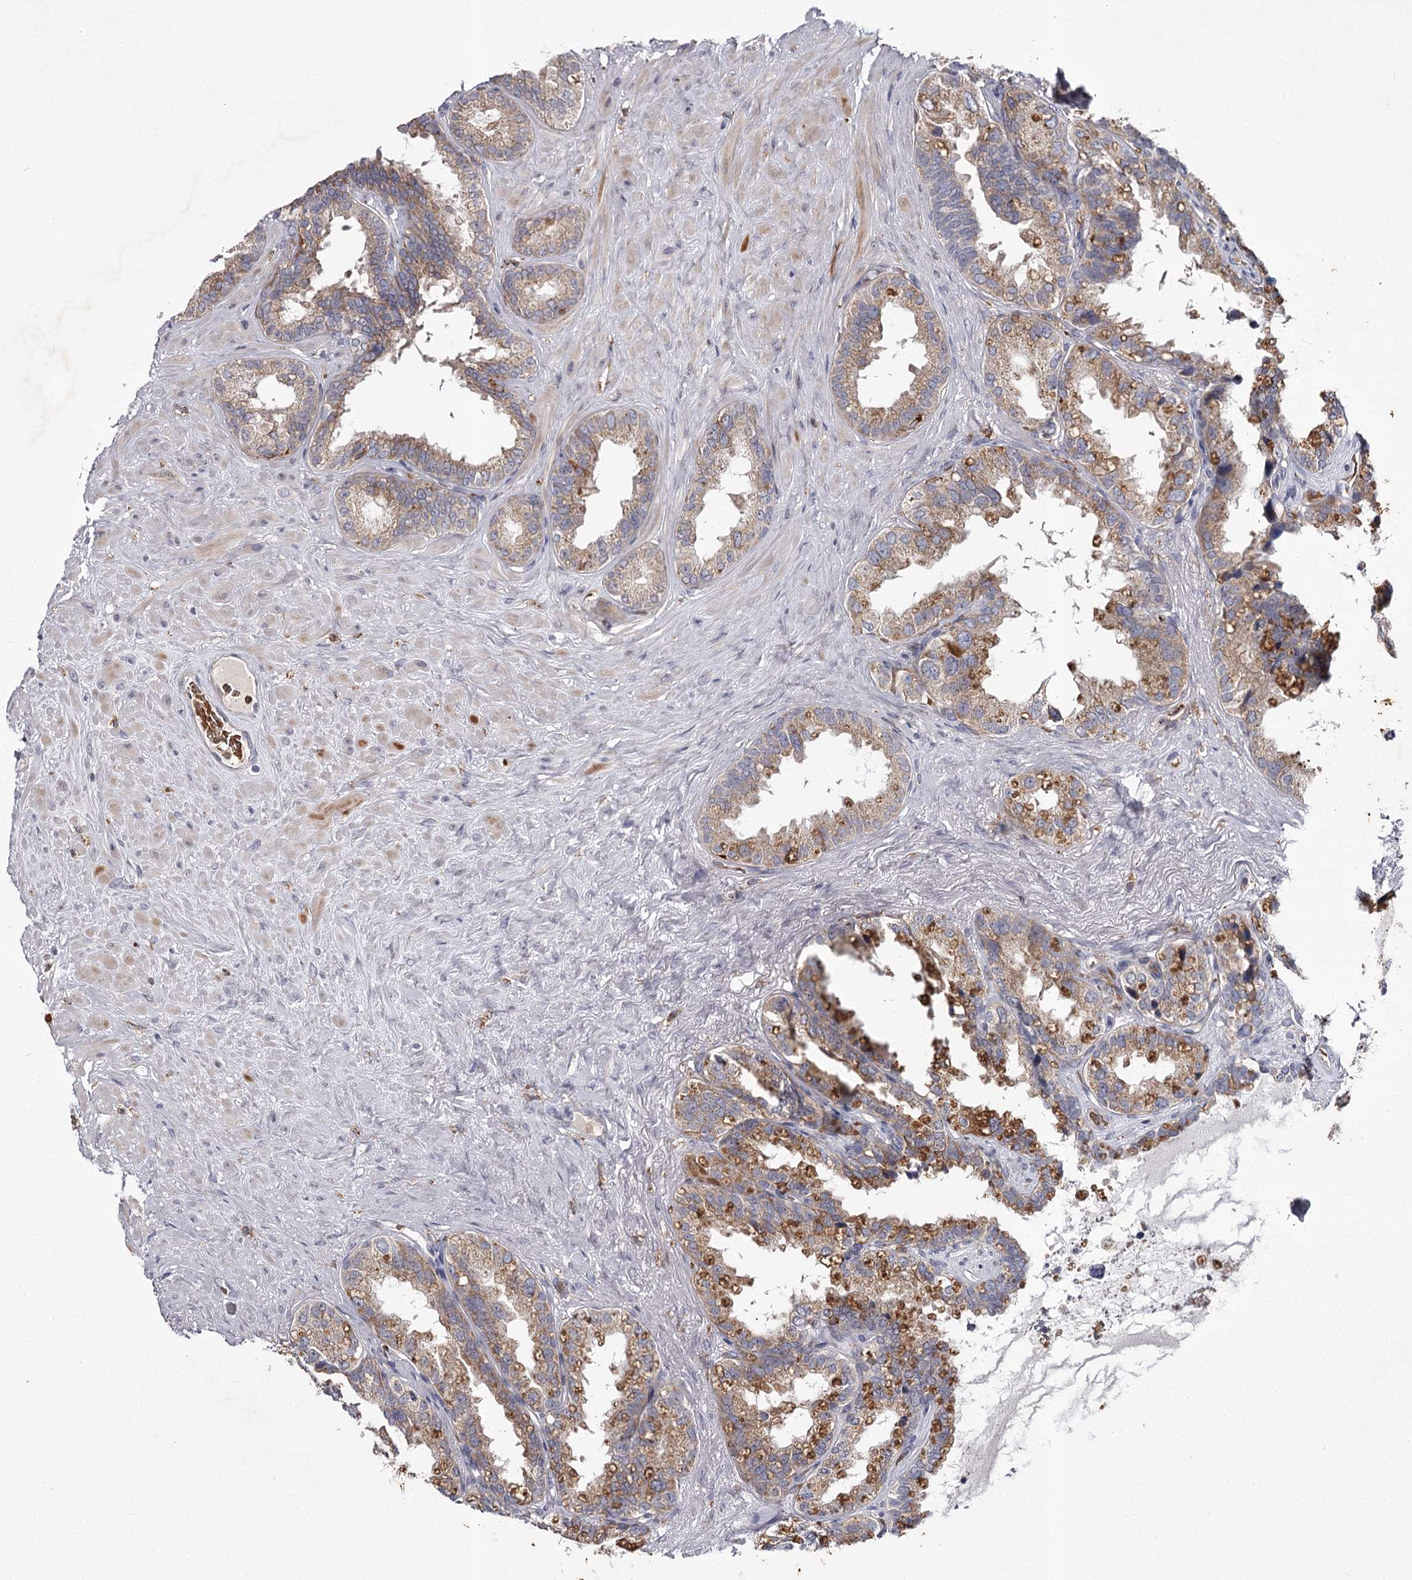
{"staining": {"intensity": "moderate", "quantity": ">75%", "location": "cytoplasmic/membranous"}, "tissue": "seminal vesicle", "cell_type": "Glandular cells", "image_type": "normal", "snomed": [{"axis": "morphology", "description": "Normal tissue, NOS"}, {"axis": "topography", "description": "Seminal veicle"}], "caption": "Glandular cells display medium levels of moderate cytoplasmic/membranous staining in about >75% of cells in normal seminal vesicle.", "gene": "RASSF6", "patient": {"sex": "male", "age": 80}}